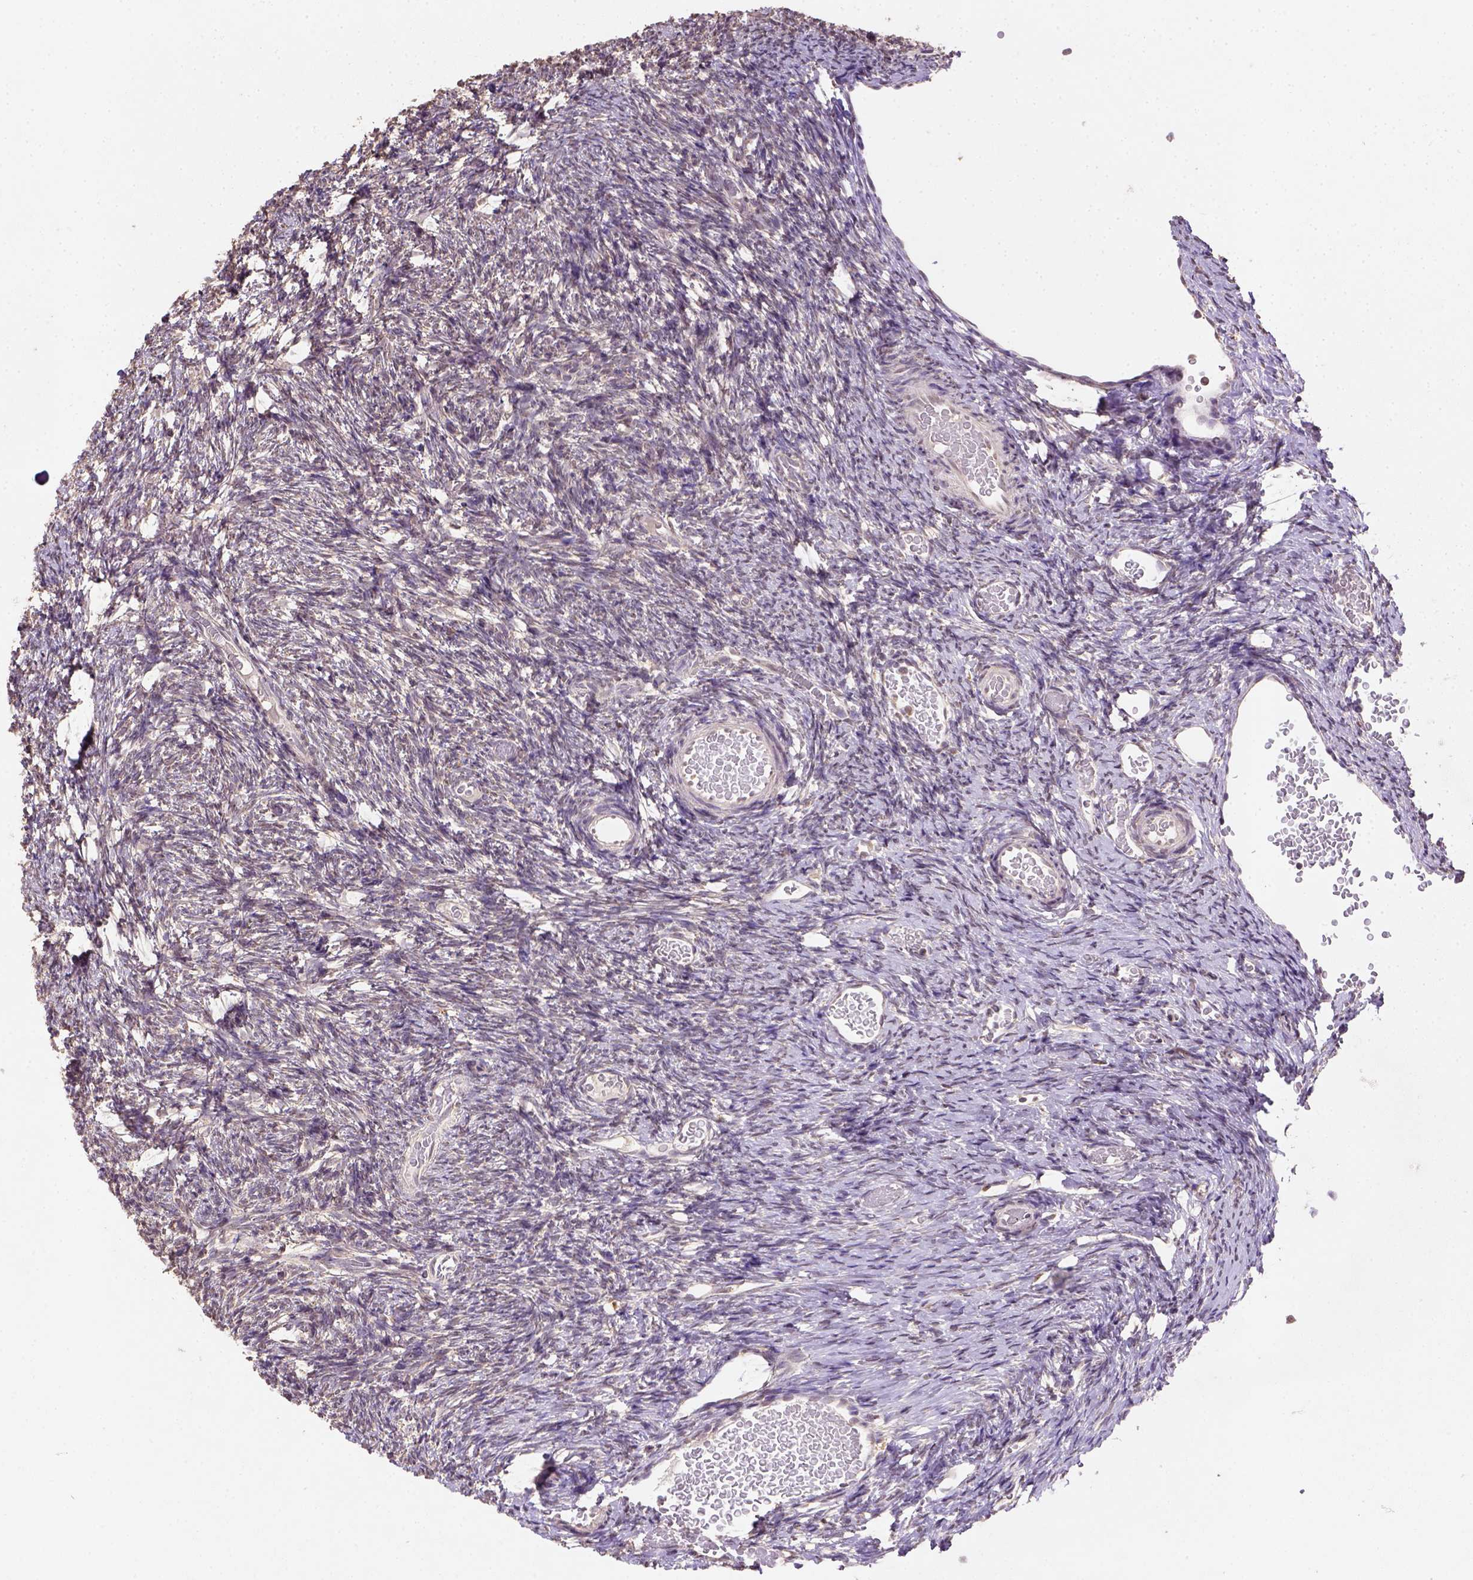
{"staining": {"intensity": "moderate", "quantity": ">75%", "location": "cytoplasmic/membranous"}, "tissue": "ovary", "cell_type": "Follicle cells", "image_type": "normal", "snomed": [{"axis": "morphology", "description": "Normal tissue, NOS"}, {"axis": "topography", "description": "Ovary"}], "caption": "DAB (3,3'-diaminobenzidine) immunohistochemical staining of benign human ovary shows moderate cytoplasmic/membranous protein staining in approximately >75% of follicle cells.", "gene": "NUDT10", "patient": {"sex": "female", "age": 39}}